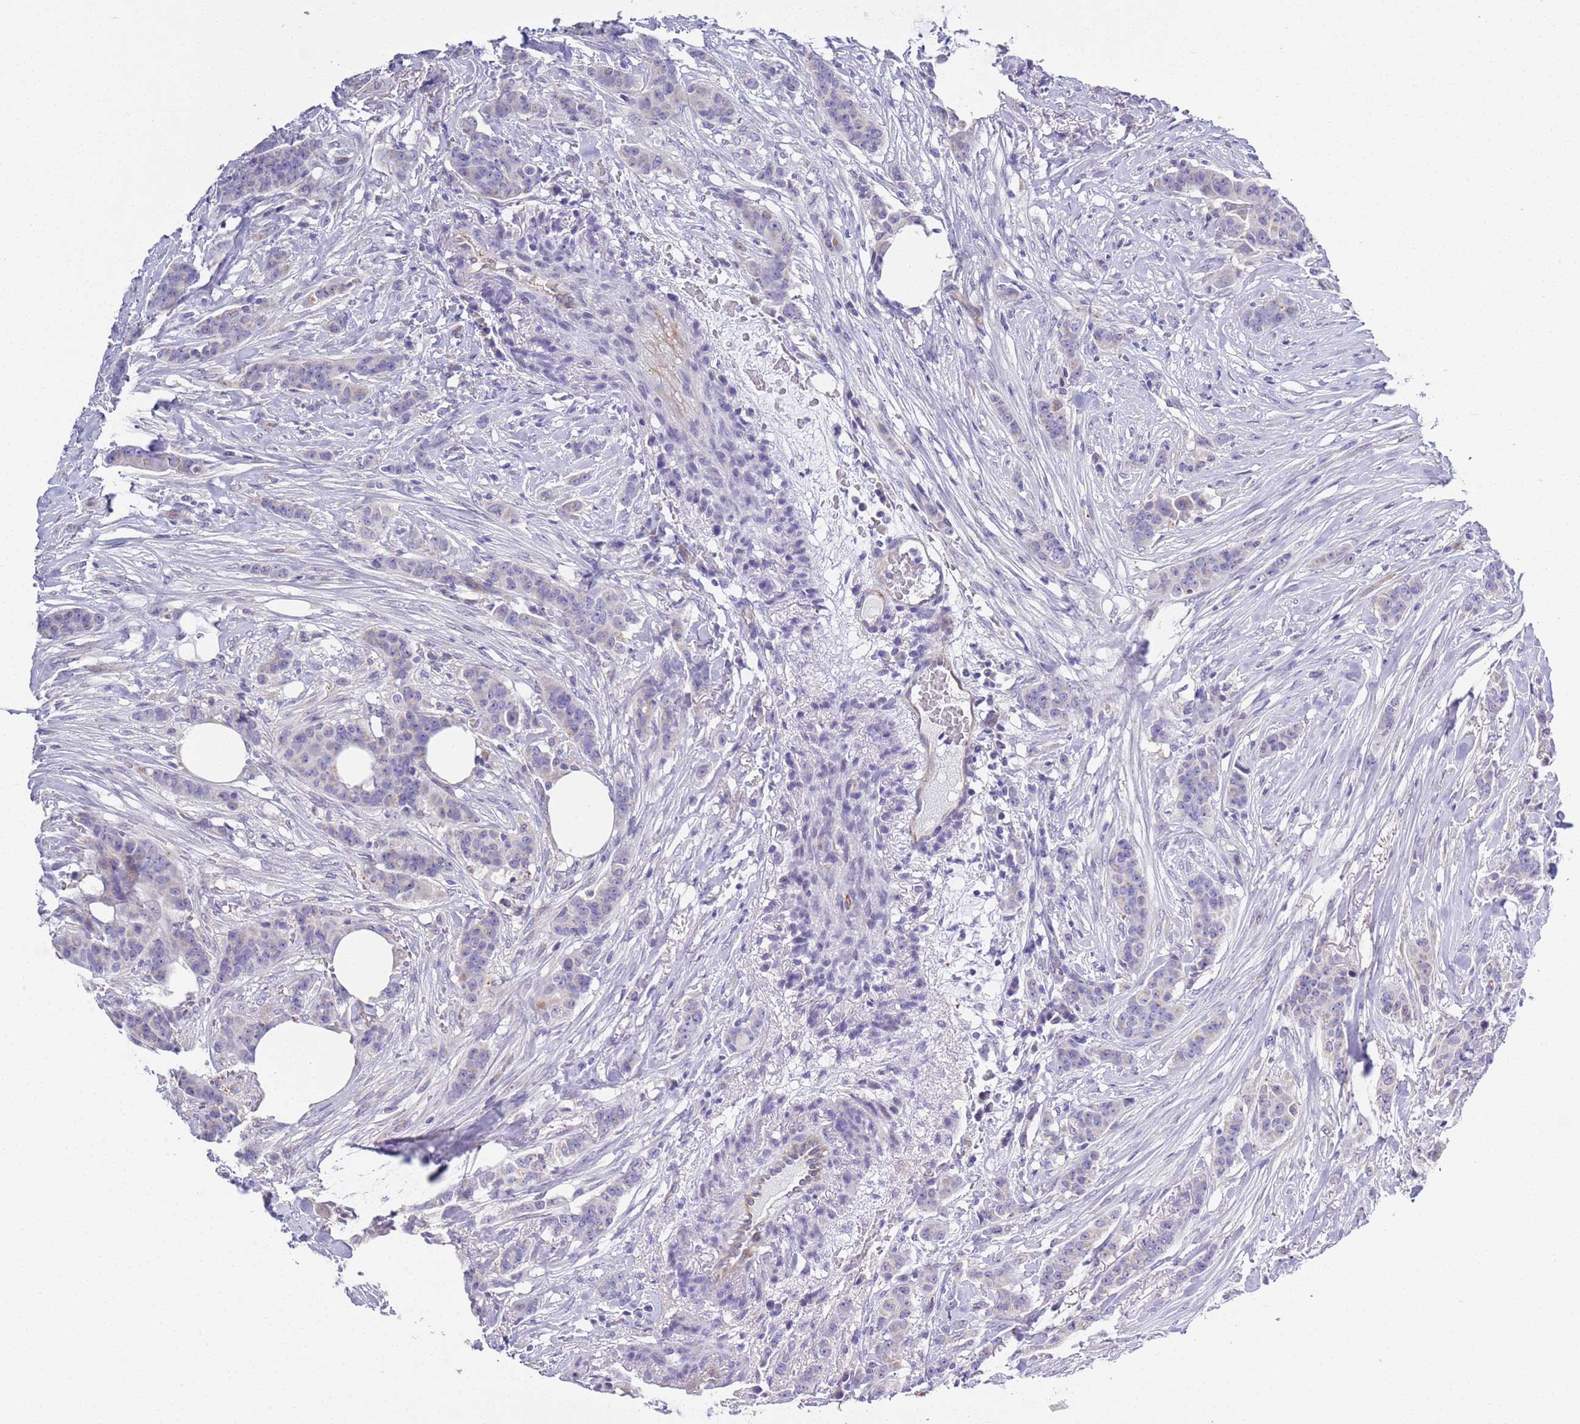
{"staining": {"intensity": "weak", "quantity": "<25%", "location": "nuclear"}, "tissue": "breast cancer", "cell_type": "Tumor cells", "image_type": "cancer", "snomed": [{"axis": "morphology", "description": "Duct carcinoma"}, {"axis": "topography", "description": "Breast"}], "caption": "This is an IHC histopathology image of human breast cancer (intraductal carcinoma). There is no staining in tumor cells.", "gene": "BRMS1L", "patient": {"sex": "female", "age": 40}}